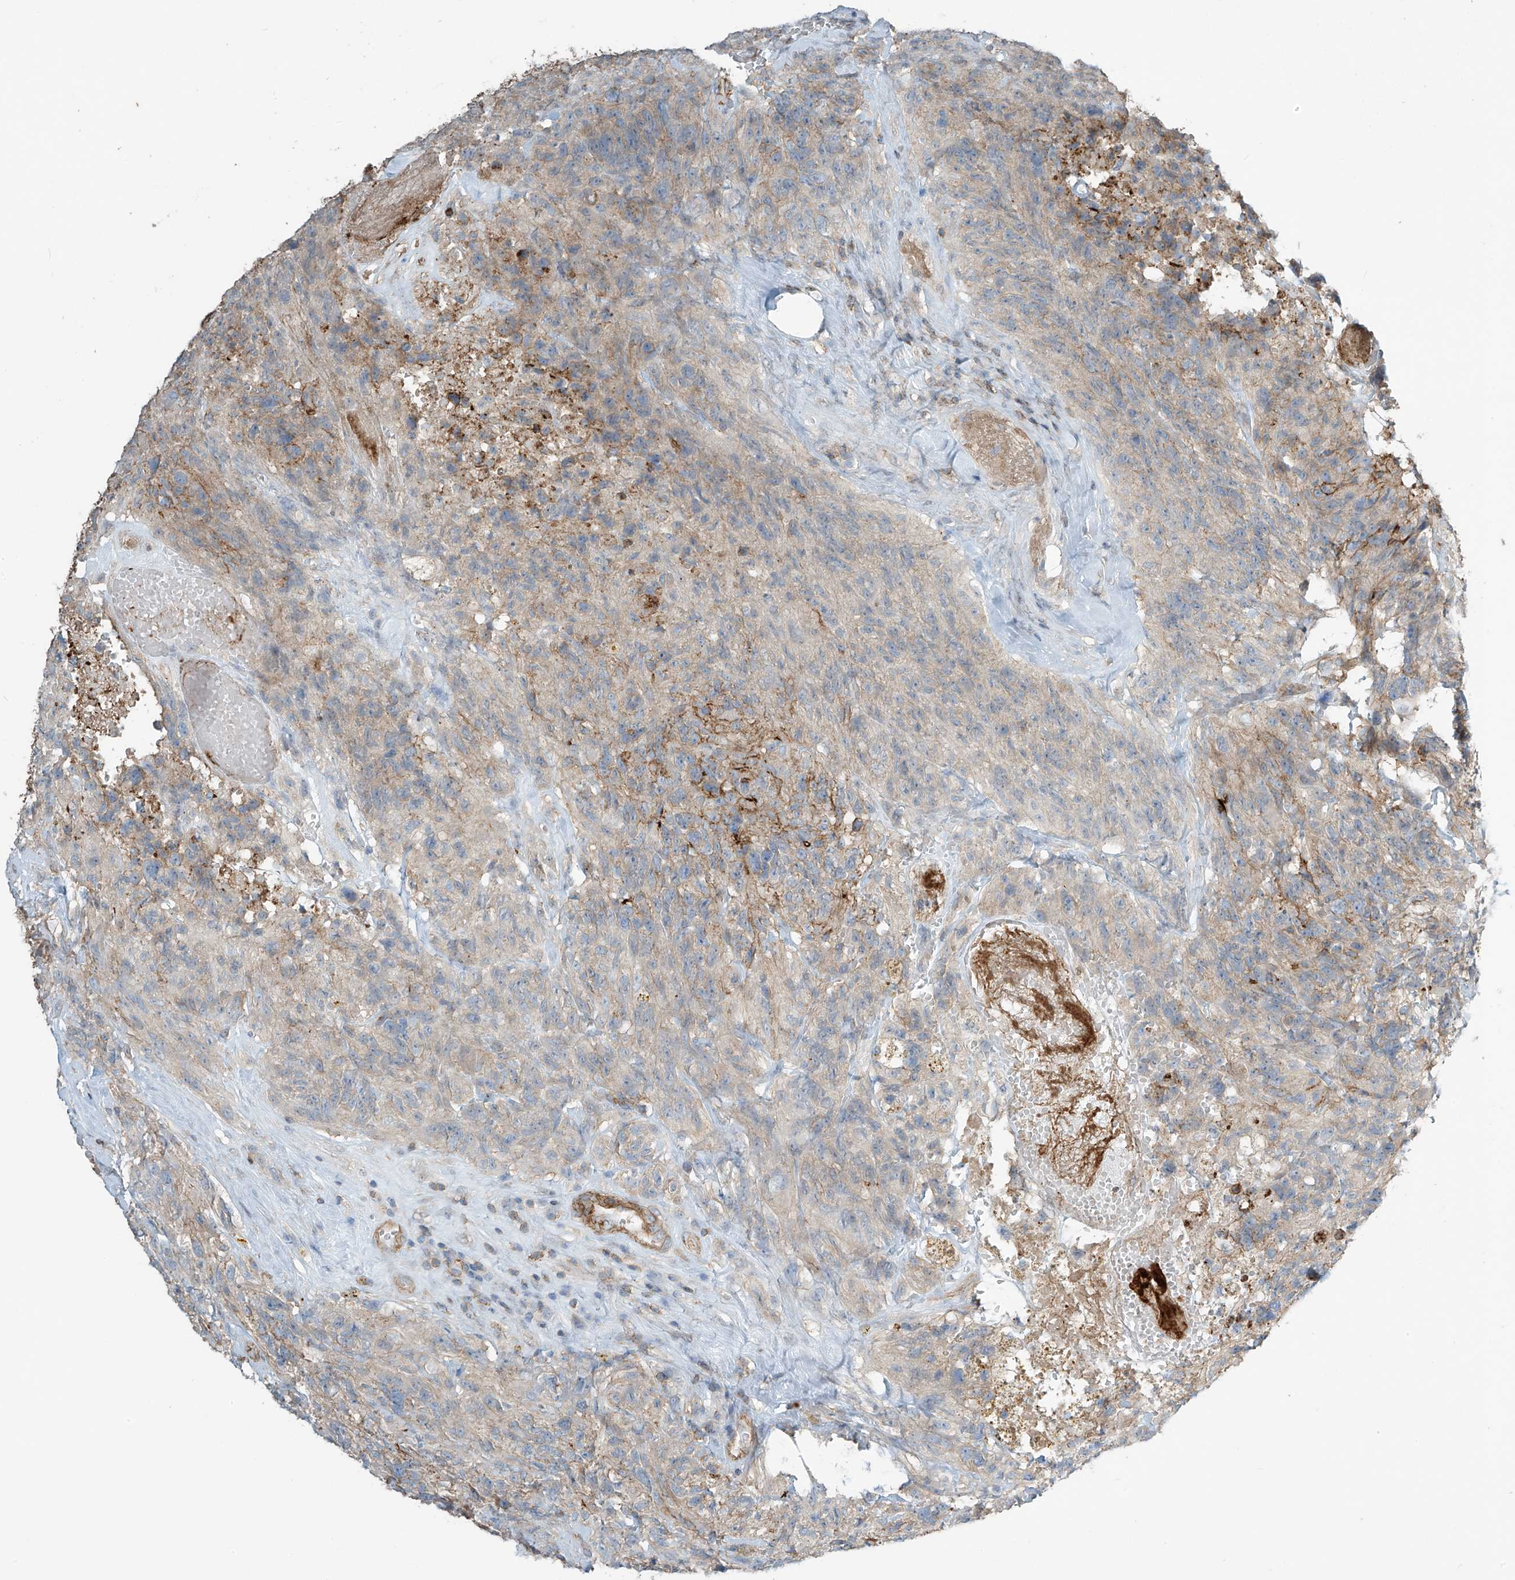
{"staining": {"intensity": "negative", "quantity": "none", "location": "none"}, "tissue": "glioma", "cell_type": "Tumor cells", "image_type": "cancer", "snomed": [{"axis": "morphology", "description": "Glioma, malignant, High grade"}, {"axis": "topography", "description": "Brain"}], "caption": "Glioma was stained to show a protein in brown. There is no significant expression in tumor cells. Nuclei are stained in blue.", "gene": "SLC9A2", "patient": {"sex": "male", "age": 69}}